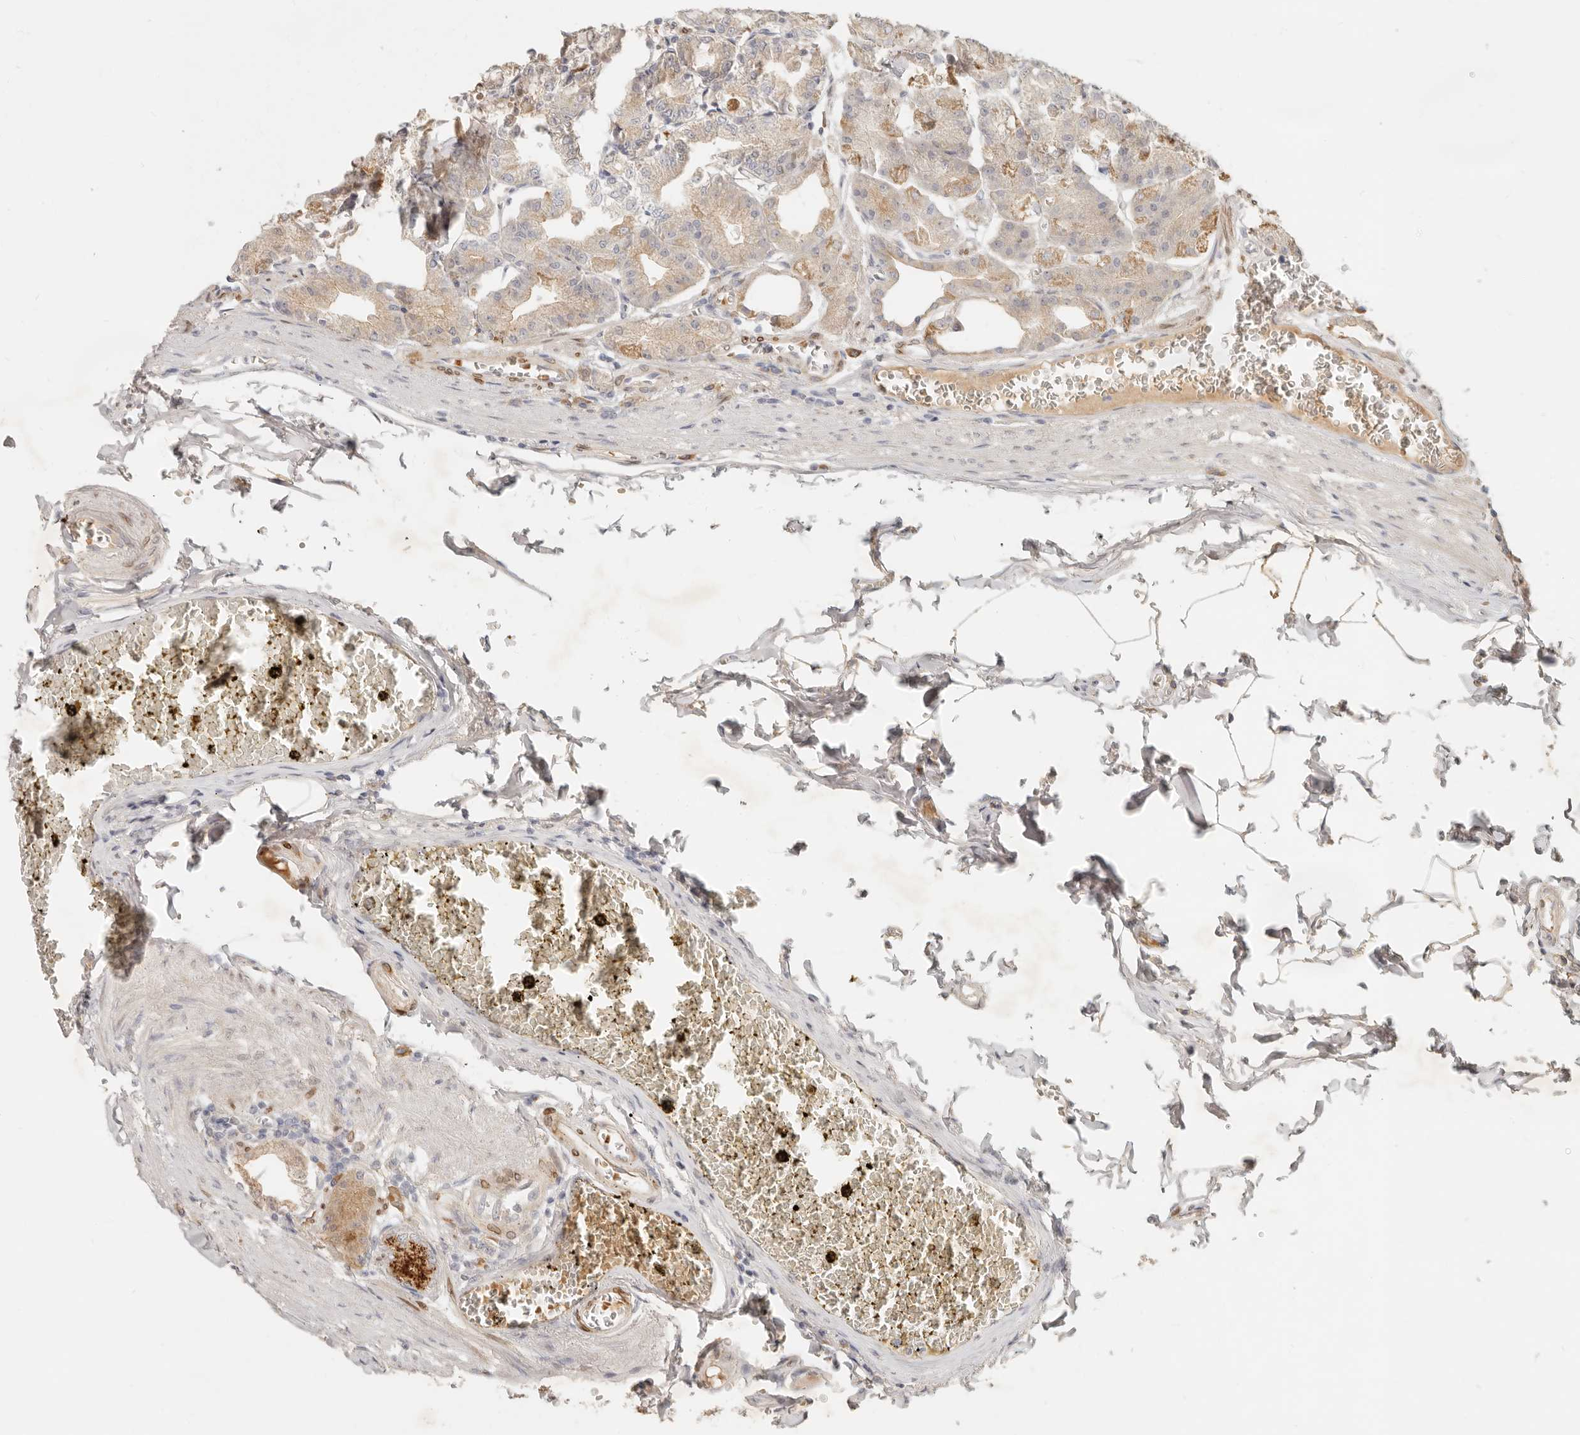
{"staining": {"intensity": "moderate", "quantity": "25%-75%", "location": "cytoplasmic/membranous"}, "tissue": "stomach", "cell_type": "Glandular cells", "image_type": "normal", "snomed": [{"axis": "morphology", "description": "Normal tissue, NOS"}, {"axis": "topography", "description": "Stomach, lower"}], "caption": "Glandular cells show medium levels of moderate cytoplasmic/membranous staining in about 25%-75% of cells in unremarkable human stomach.", "gene": "PABPC4", "patient": {"sex": "male", "age": 71}}